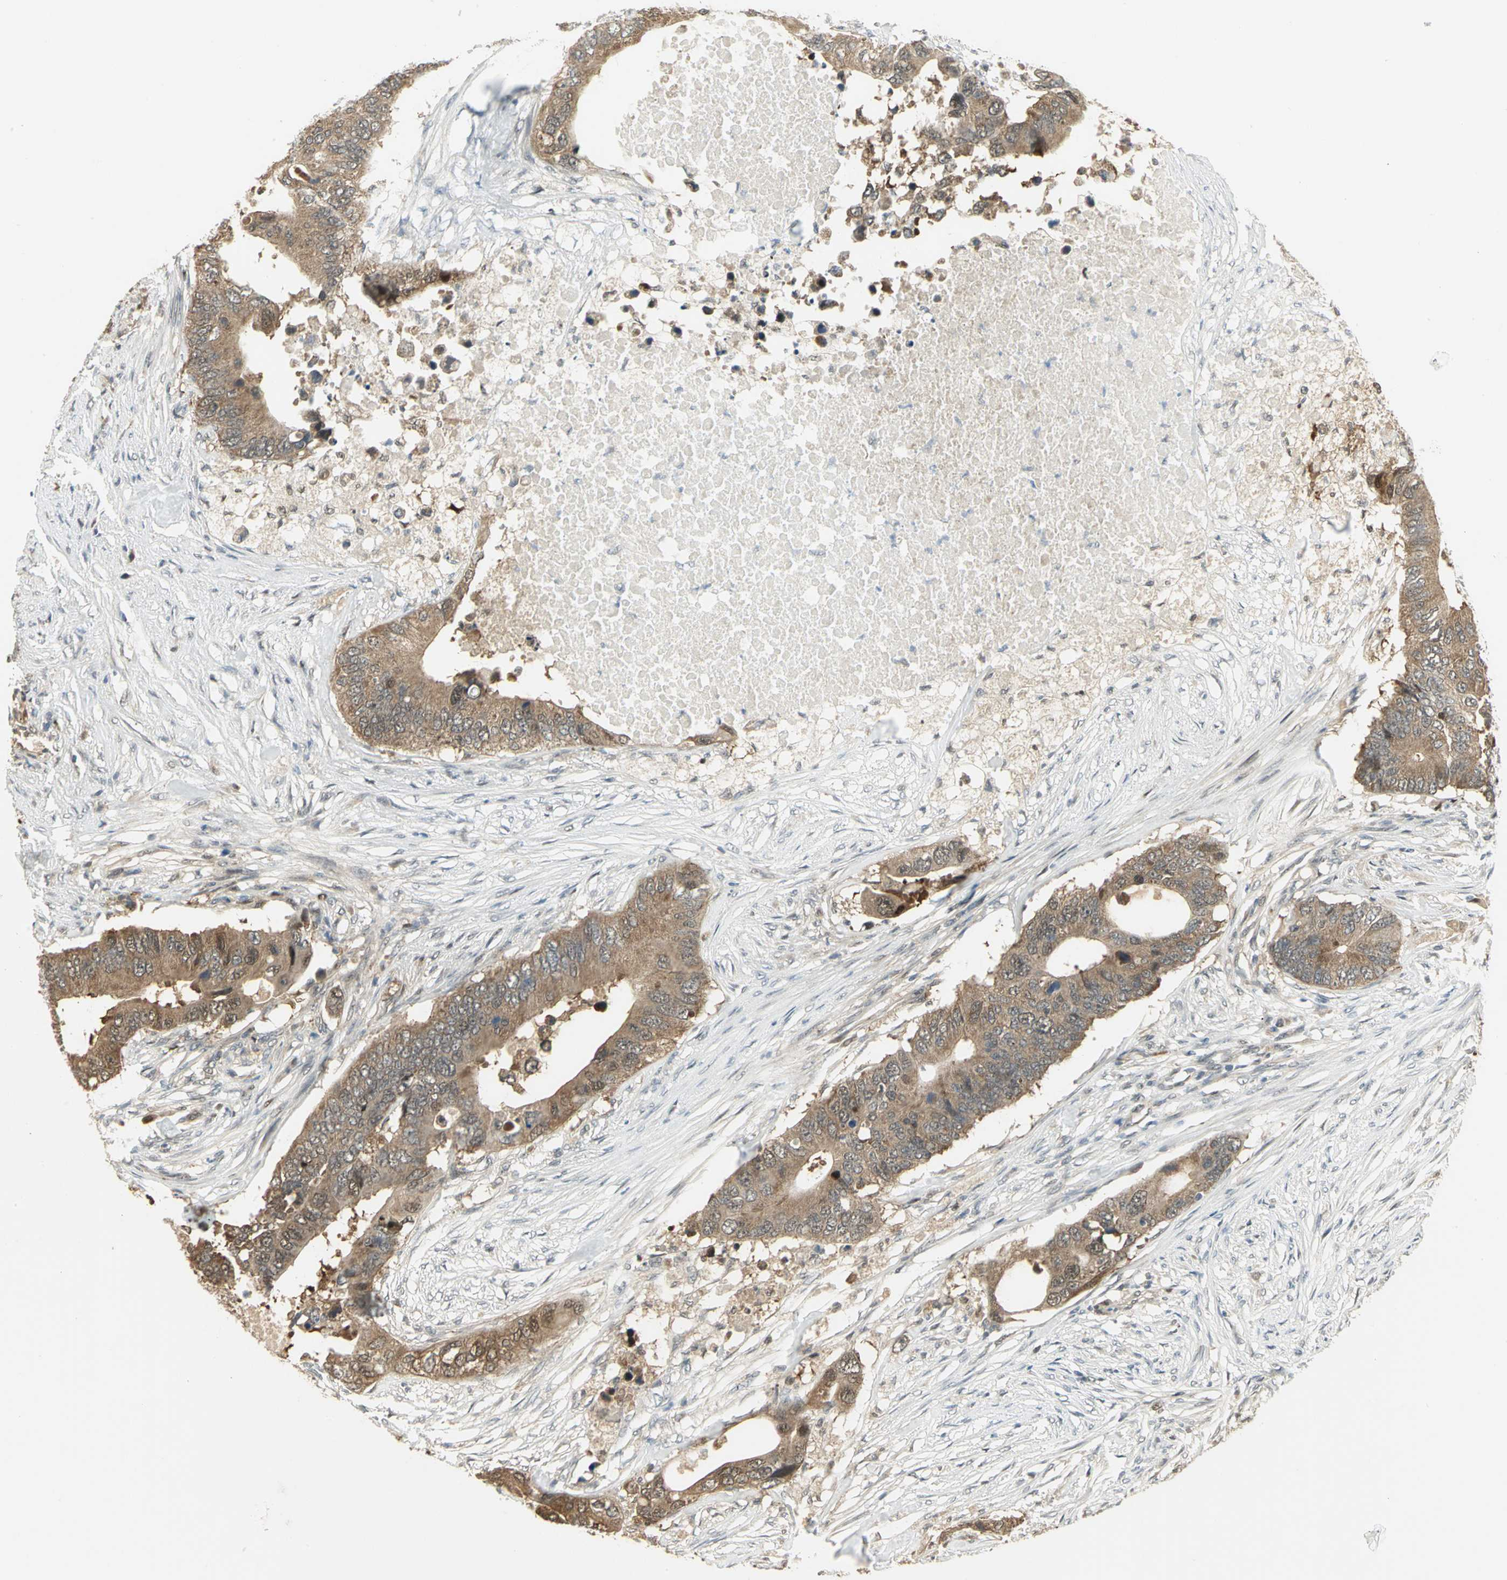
{"staining": {"intensity": "moderate", "quantity": ">75%", "location": "cytoplasmic/membranous"}, "tissue": "colorectal cancer", "cell_type": "Tumor cells", "image_type": "cancer", "snomed": [{"axis": "morphology", "description": "Adenocarcinoma, NOS"}, {"axis": "topography", "description": "Colon"}], "caption": "DAB immunohistochemical staining of human colorectal cancer displays moderate cytoplasmic/membranous protein positivity in approximately >75% of tumor cells.", "gene": "PSMC4", "patient": {"sex": "male", "age": 71}}